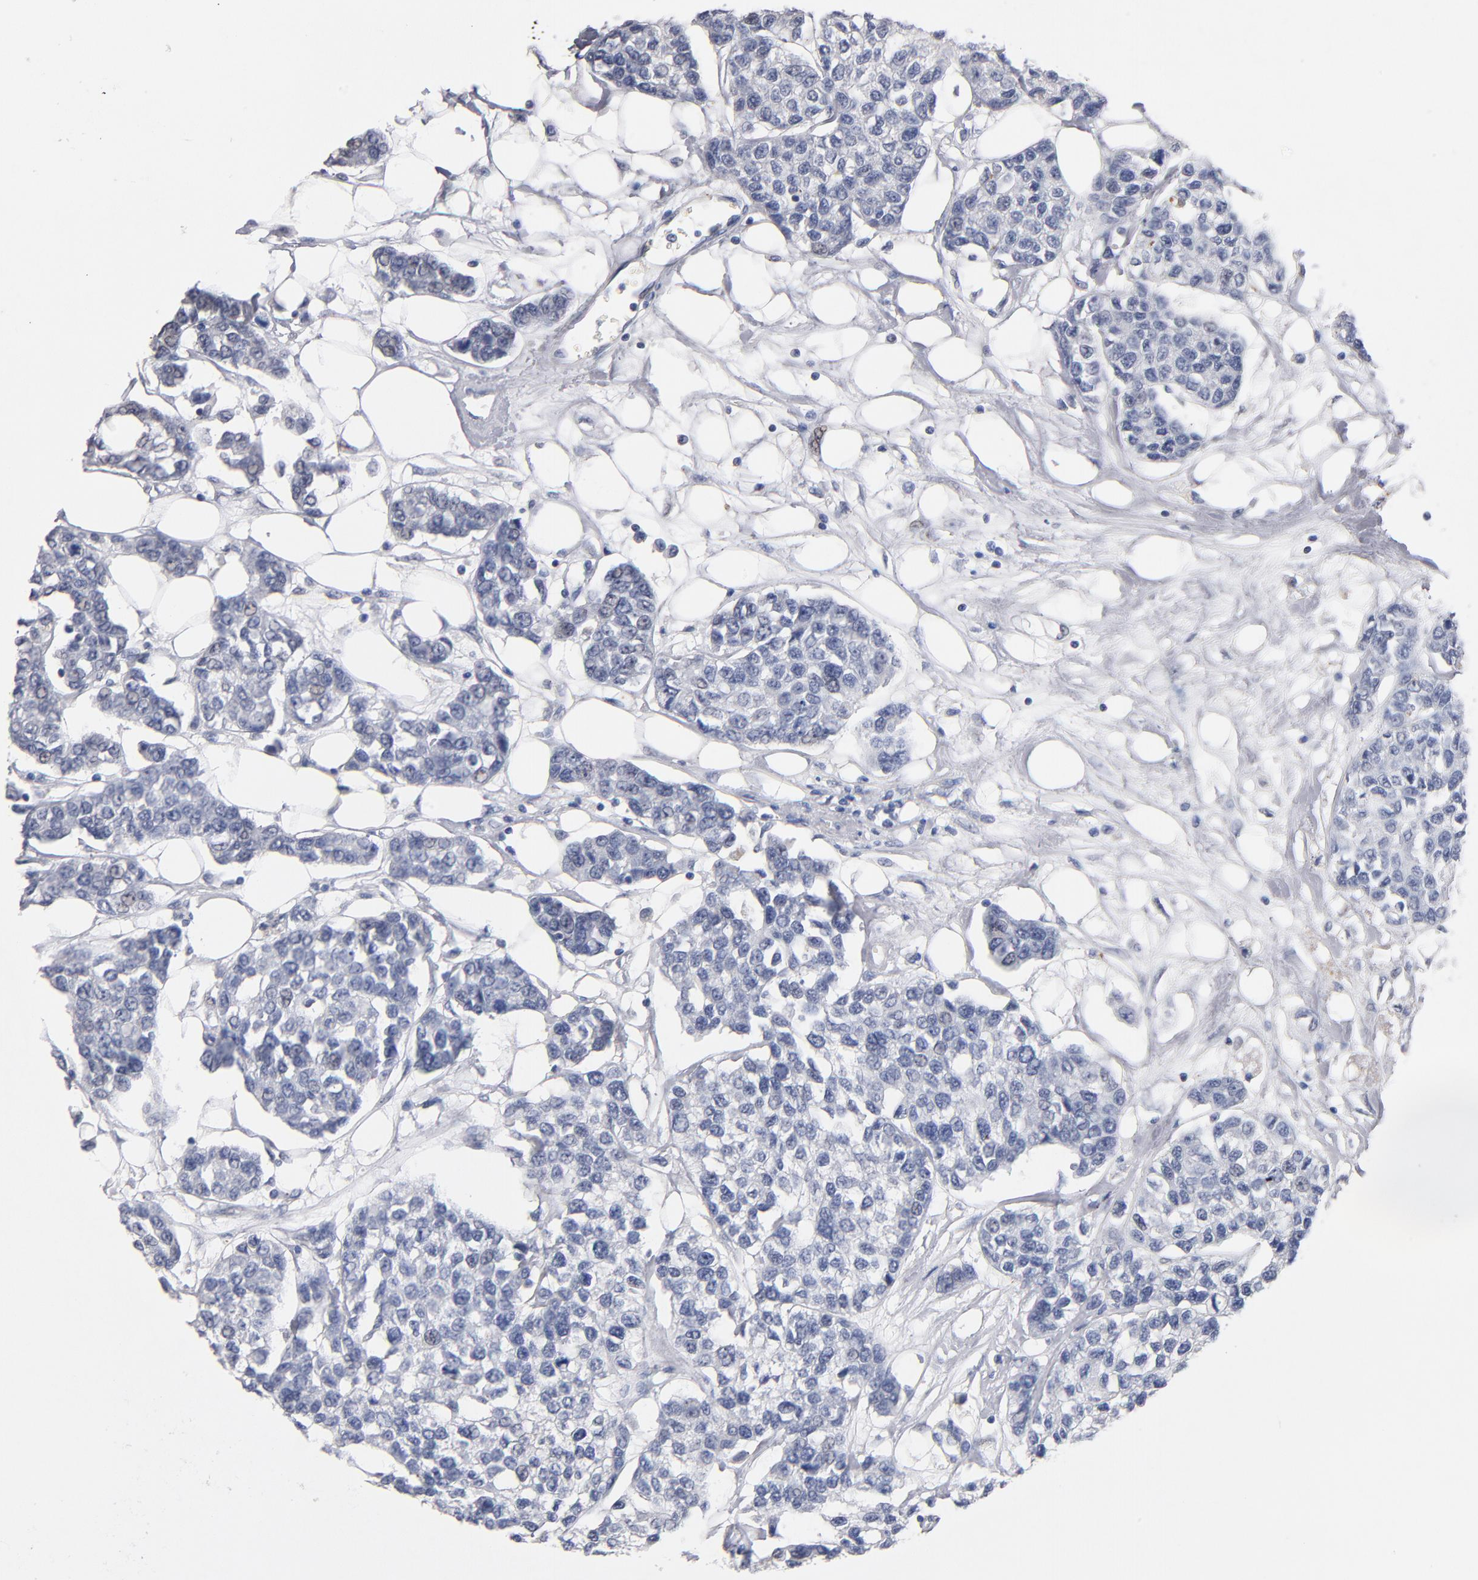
{"staining": {"intensity": "negative", "quantity": "none", "location": "none"}, "tissue": "breast cancer", "cell_type": "Tumor cells", "image_type": "cancer", "snomed": [{"axis": "morphology", "description": "Duct carcinoma"}, {"axis": "topography", "description": "Breast"}], "caption": "Breast cancer stained for a protein using immunohistochemistry (IHC) shows no staining tumor cells.", "gene": "MN1", "patient": {"sex": "female", "age": 51}}